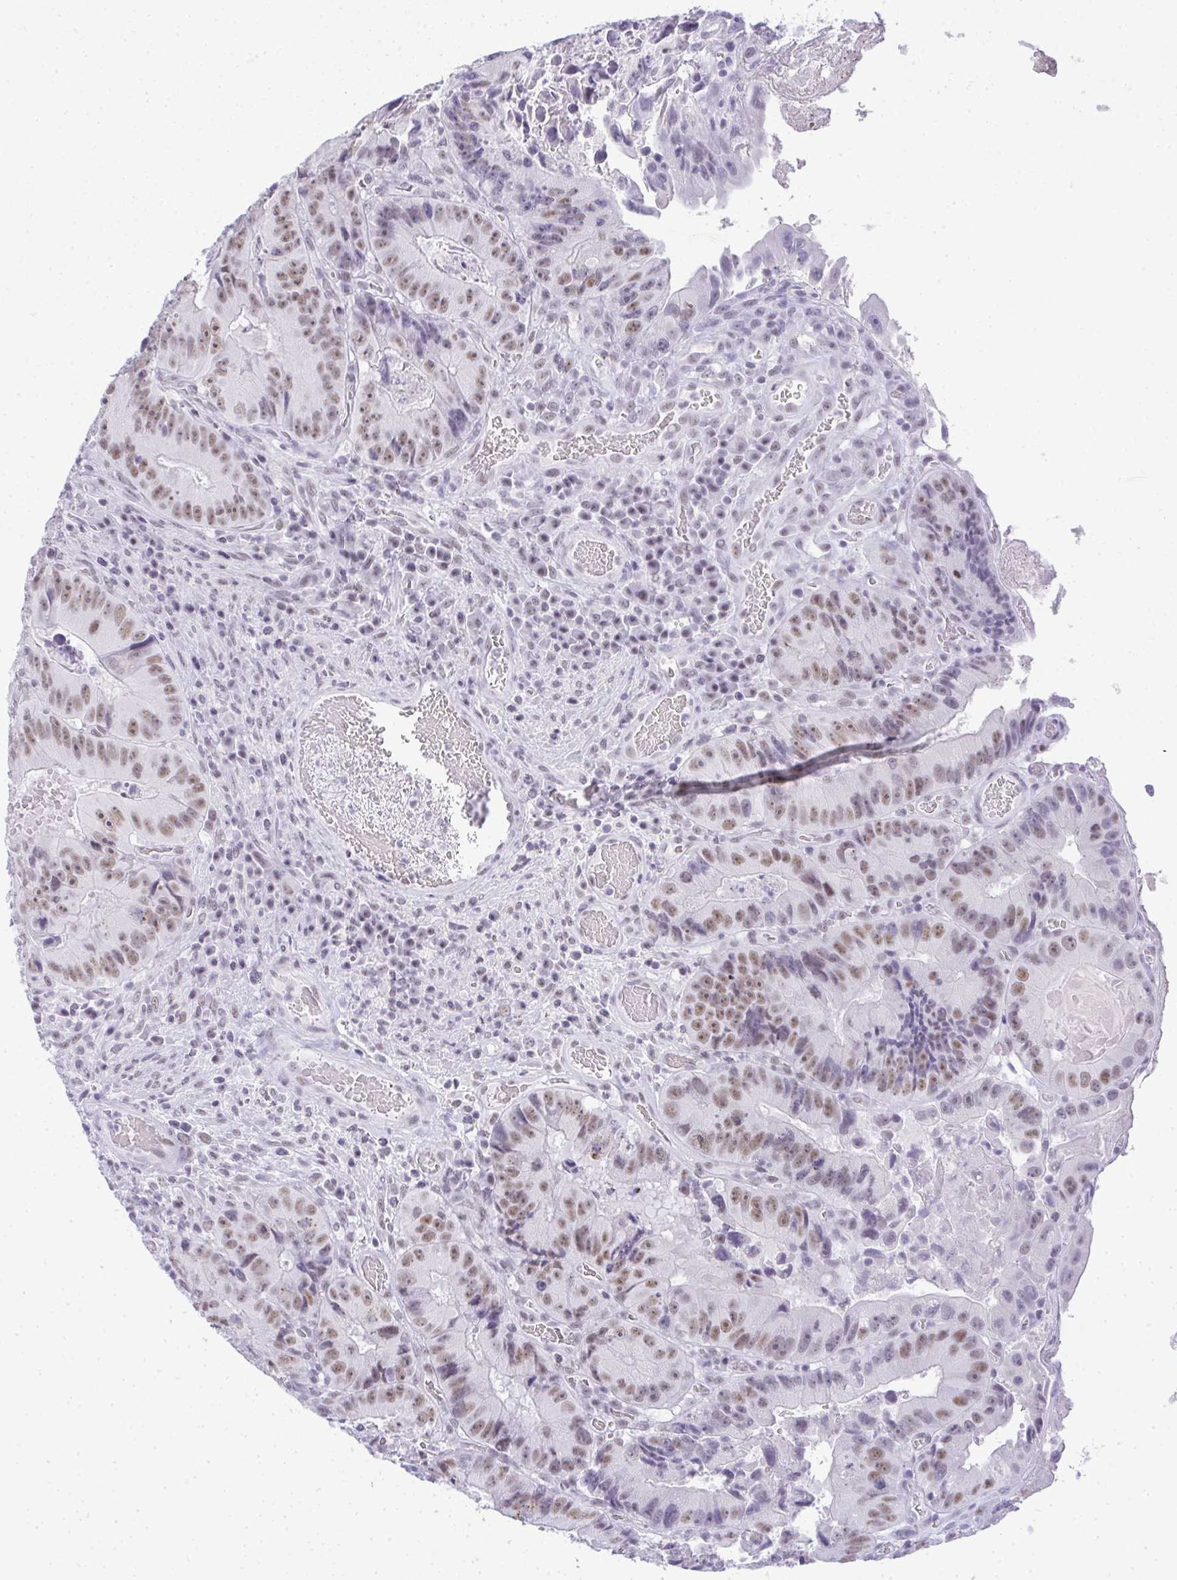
{"staining": {"intensity": "moderate", "quantity": "25%-75%", "location": "nuclear"}, "tissue": "colorectal cancer", "cell_type": "Tumor cells", "image_type": "cancer", "snomed": [{"axis": "morphology", "description": "Adenocarcinoma, NOS"}, {"axis": "topography", "description": "Colon"}], "caption": "The histopathology image demonstrates staining of colorectal adenocarcinoma, revealing moderate nuclear protein positivity (brown color) within tumor cells.", "gene": "PLA2G1B", "patient": {"sex": "female", "age": 86}}